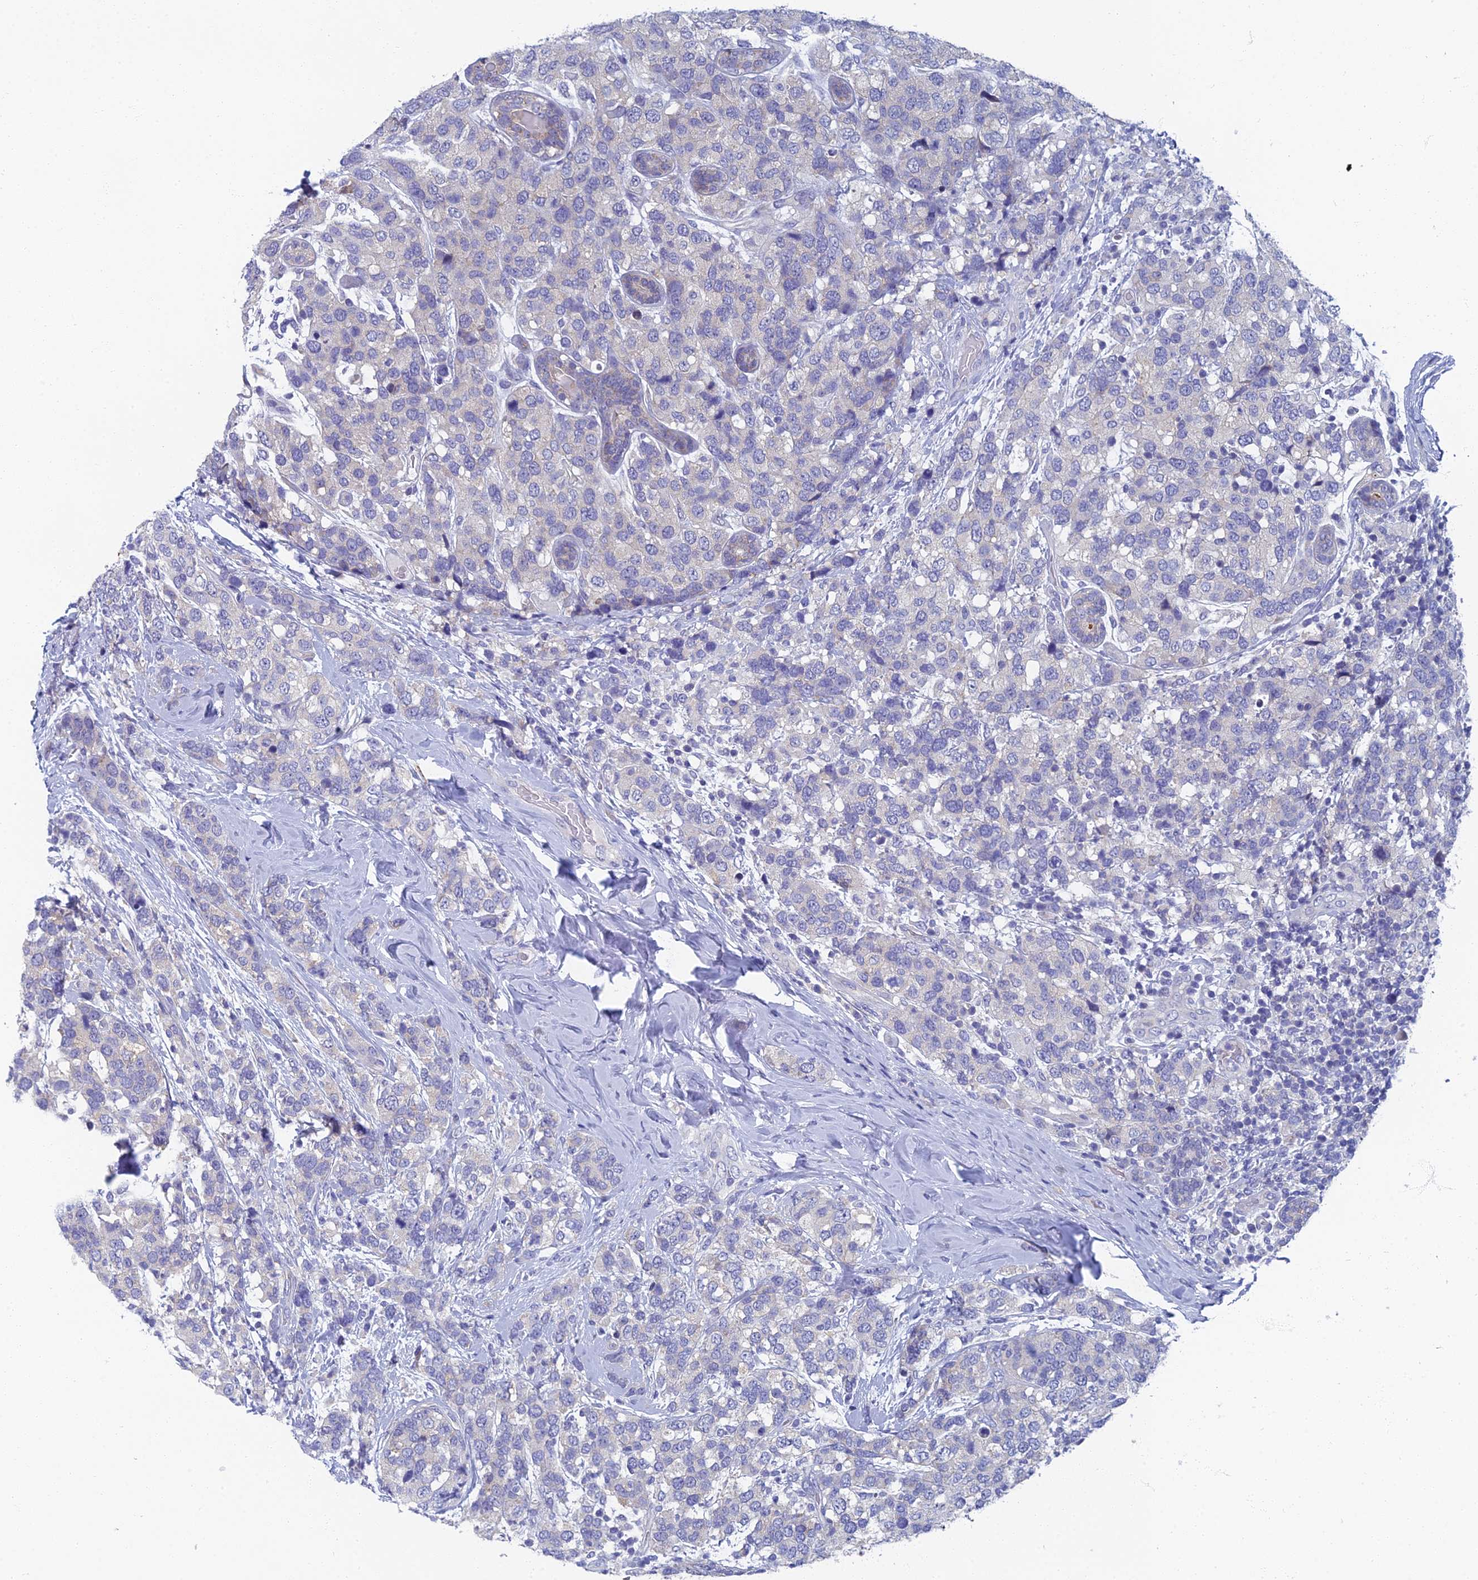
{"staining": {"intensity": "negative", "quantity": "none", "location": "none"}, "tissue": "breast cancer", "cell_type": "Tumor cells", "image_type": "cancer", "snomed": [{"axis": "morphology", "description": "Lobular carcinoma"}, {"axis": "topography", "description": "Breast"}], "caption": "DAB (3,3'-diaminobenzidine) immunohistochemical staining of lobular carcinoma (breast) displays no significant expression in tumor cells. The staining is performed using DAB (3,3'-diaminobenzidine) brown chromogen with nuclei counter-stained in using hematoxylin.", "gene": "SPIN4", "patient": {"sex": "female", "age": 59}}